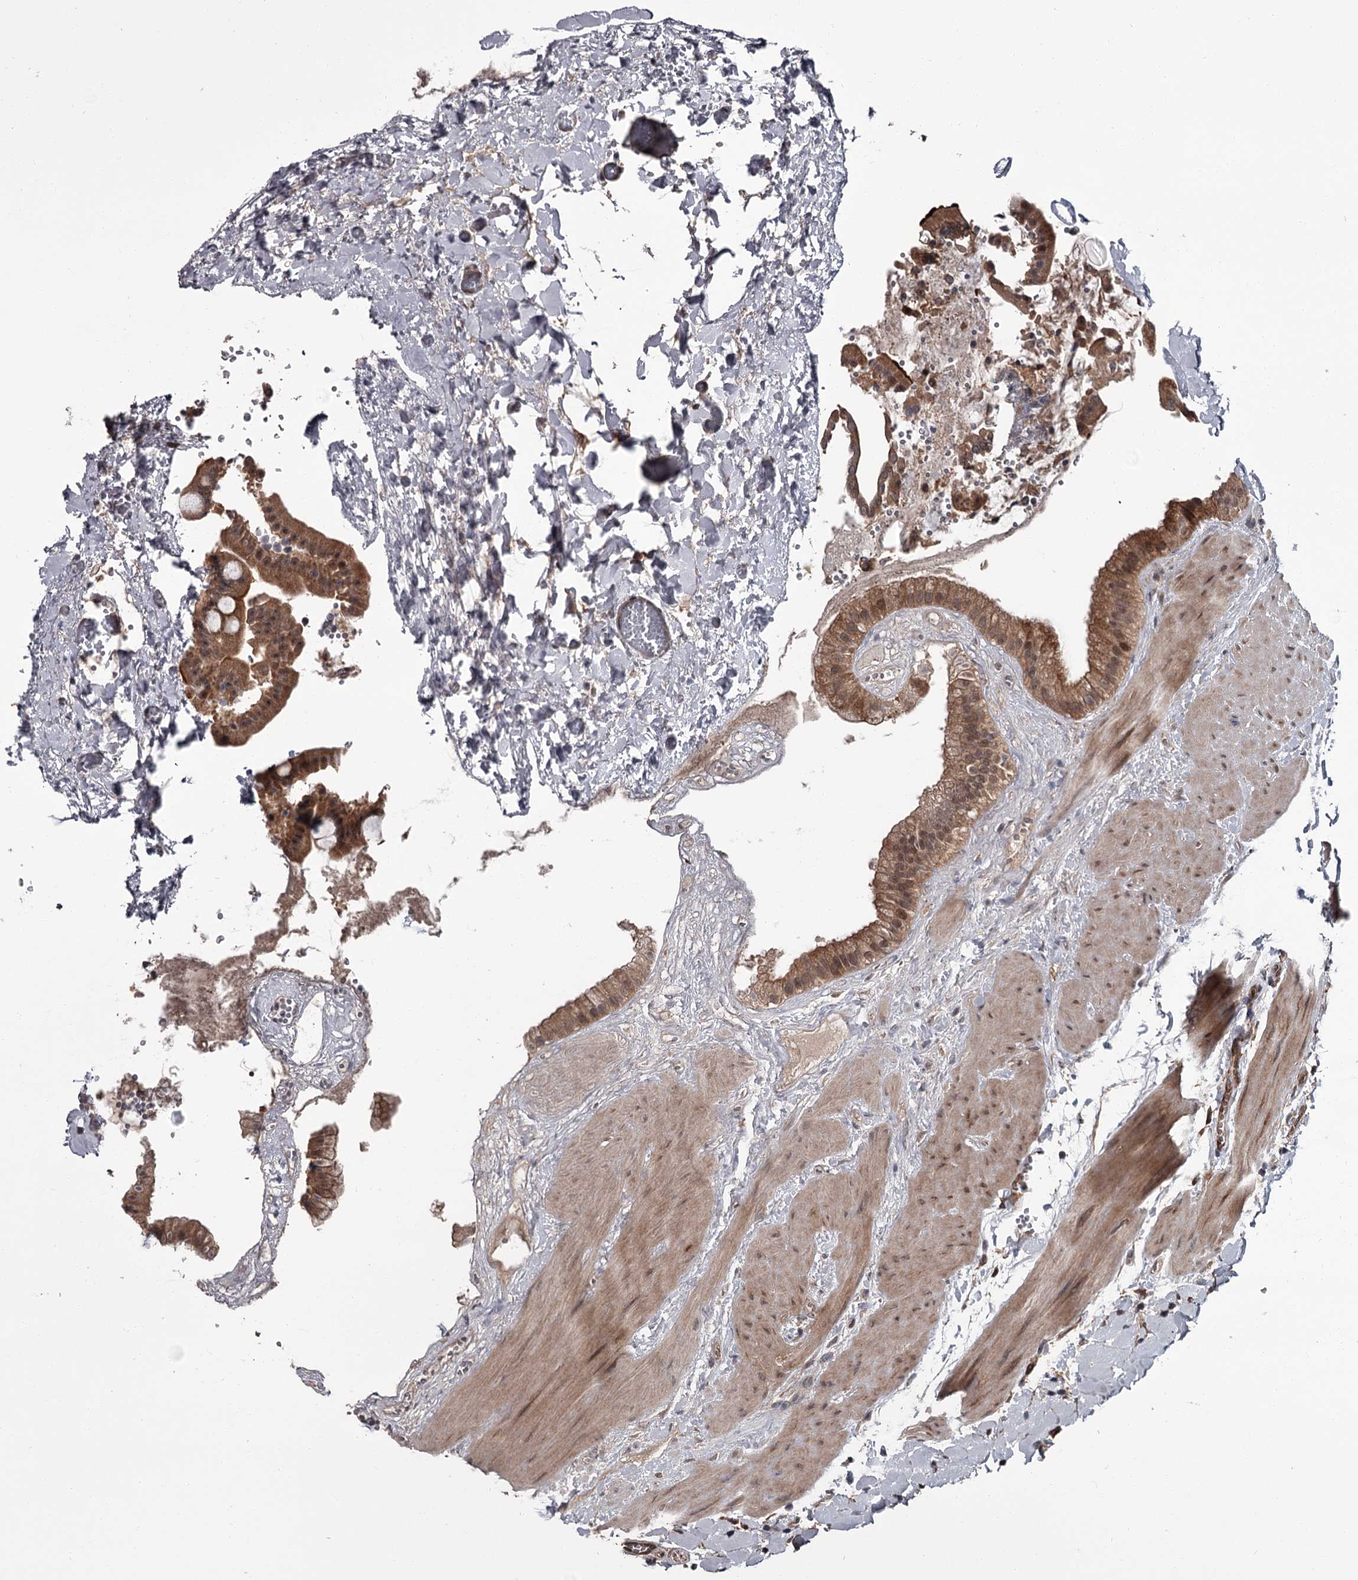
{"staining": {"intensity": "moderate", "quantity": ">75%", "location": "cytoplasmic/membranous,nuclear"}, "tissue": "gallbladder", "cell_type": "Glandular cells", "image_type": "normal", "snomed": [{"axis": "morphology", "description": "Normal tissue, NOS"}, {"axis": "topography", "description": "Gallbladder"}], "caption": "This image exhibits benign gallbladder stained with immunohistochemistry (IHC) to label a protein in brown. The cytoplasmic/membranous,nuclear of glandular cells show moderate positivity for the protein. Nuclei are counter-stained blue.", "gene": "CDC42EP2", "patient": {"sex": "male", "age": 55}}